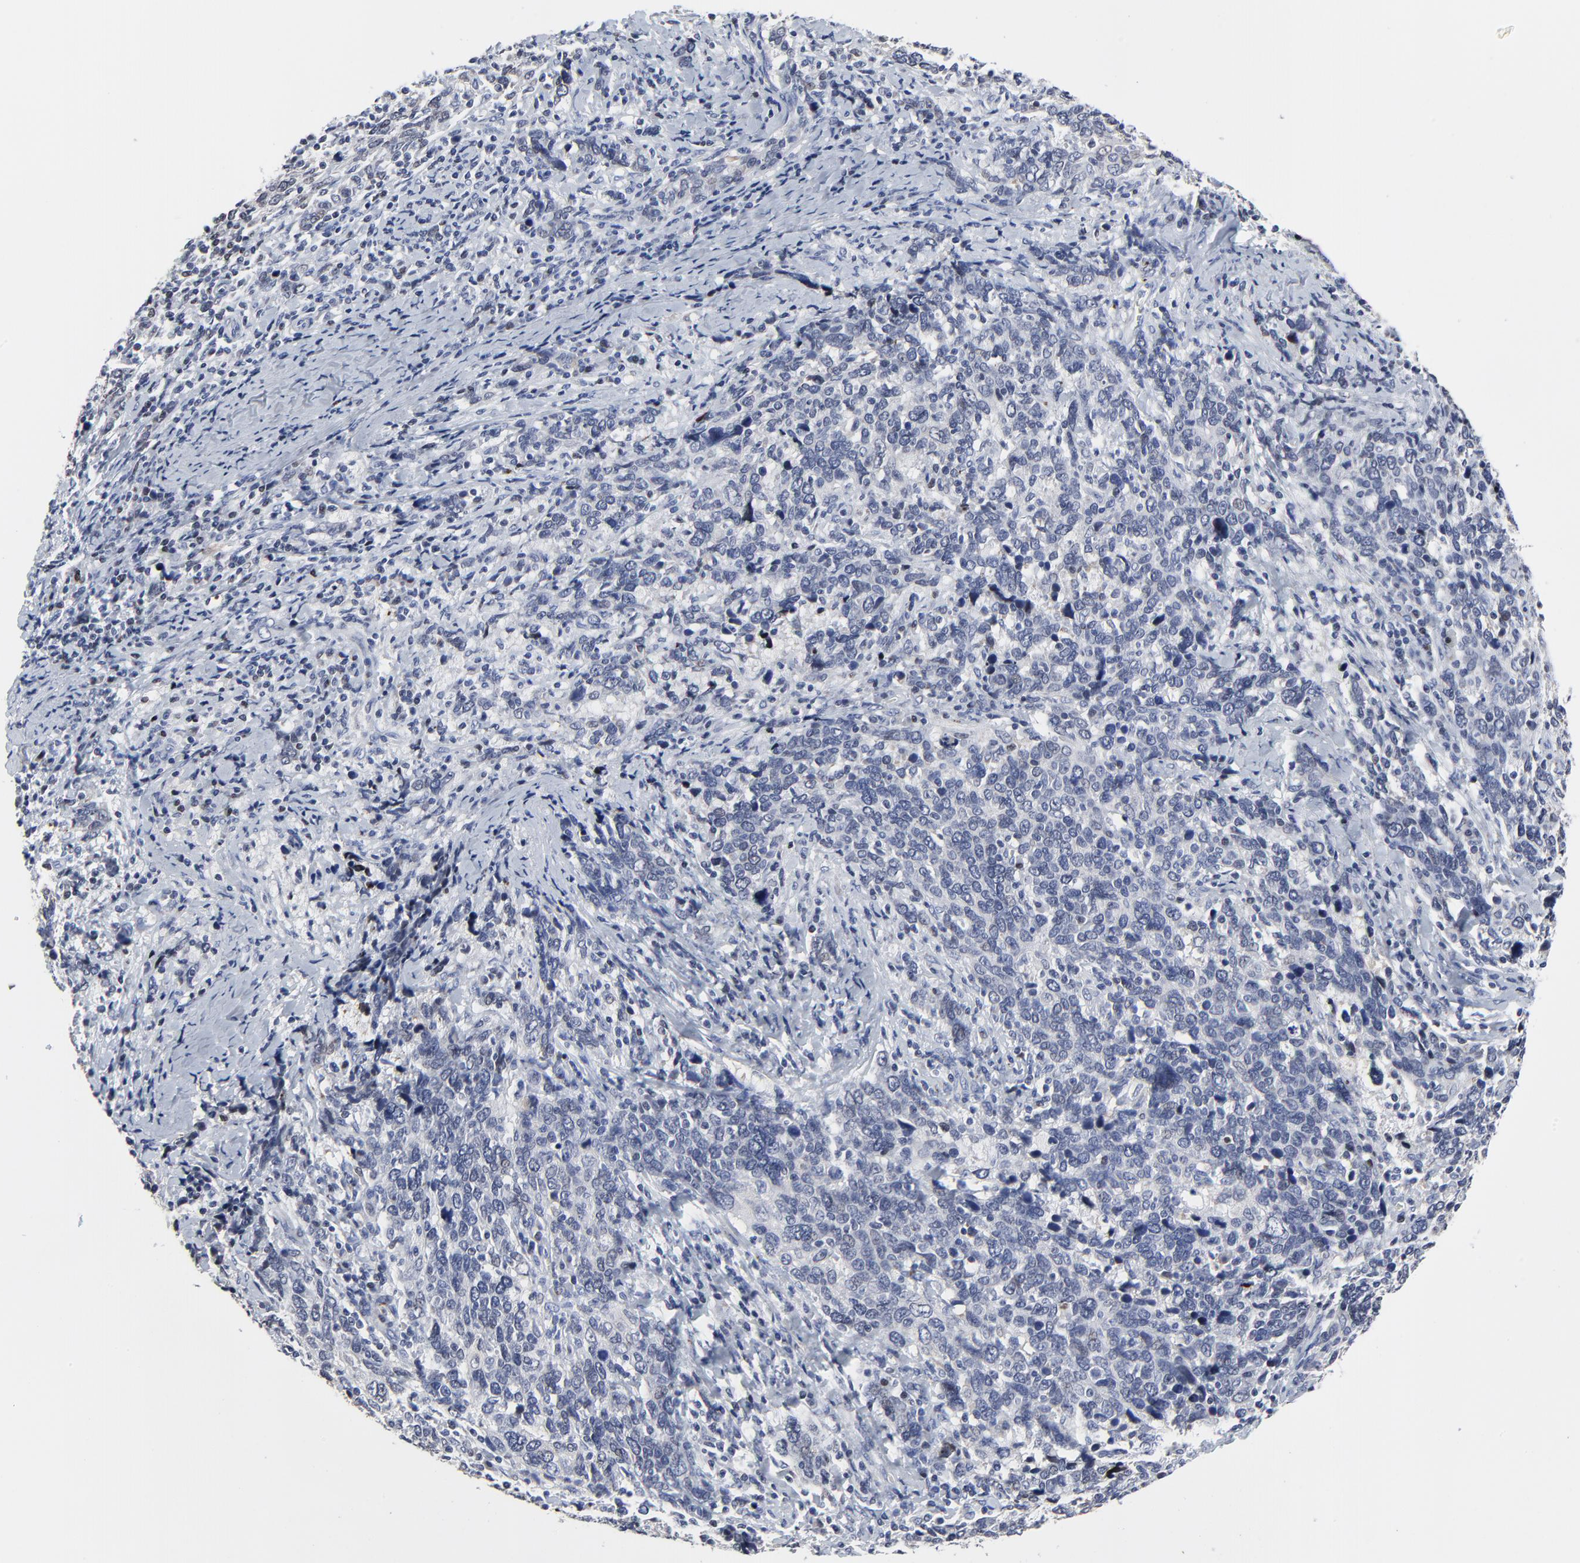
{"staining": {"intensity": "negative", "quantity": "none", "location": "none"}, "tissue": "cervical cancer", "cell_type": "Tumor cells", "image_type": "cancer", "snomed": [{"axis": "morphology", "description": "Squamous cell carcinoma, NOS"}, {"axis": "topography", "description": "Cervix"}], "caption": "This is an IHC photomicrograph of cervical squamous cell carcinoma. There is no staining in tumor cells.", "gene": "LNX1", "patient": {"sex": "female", "age": 41}}